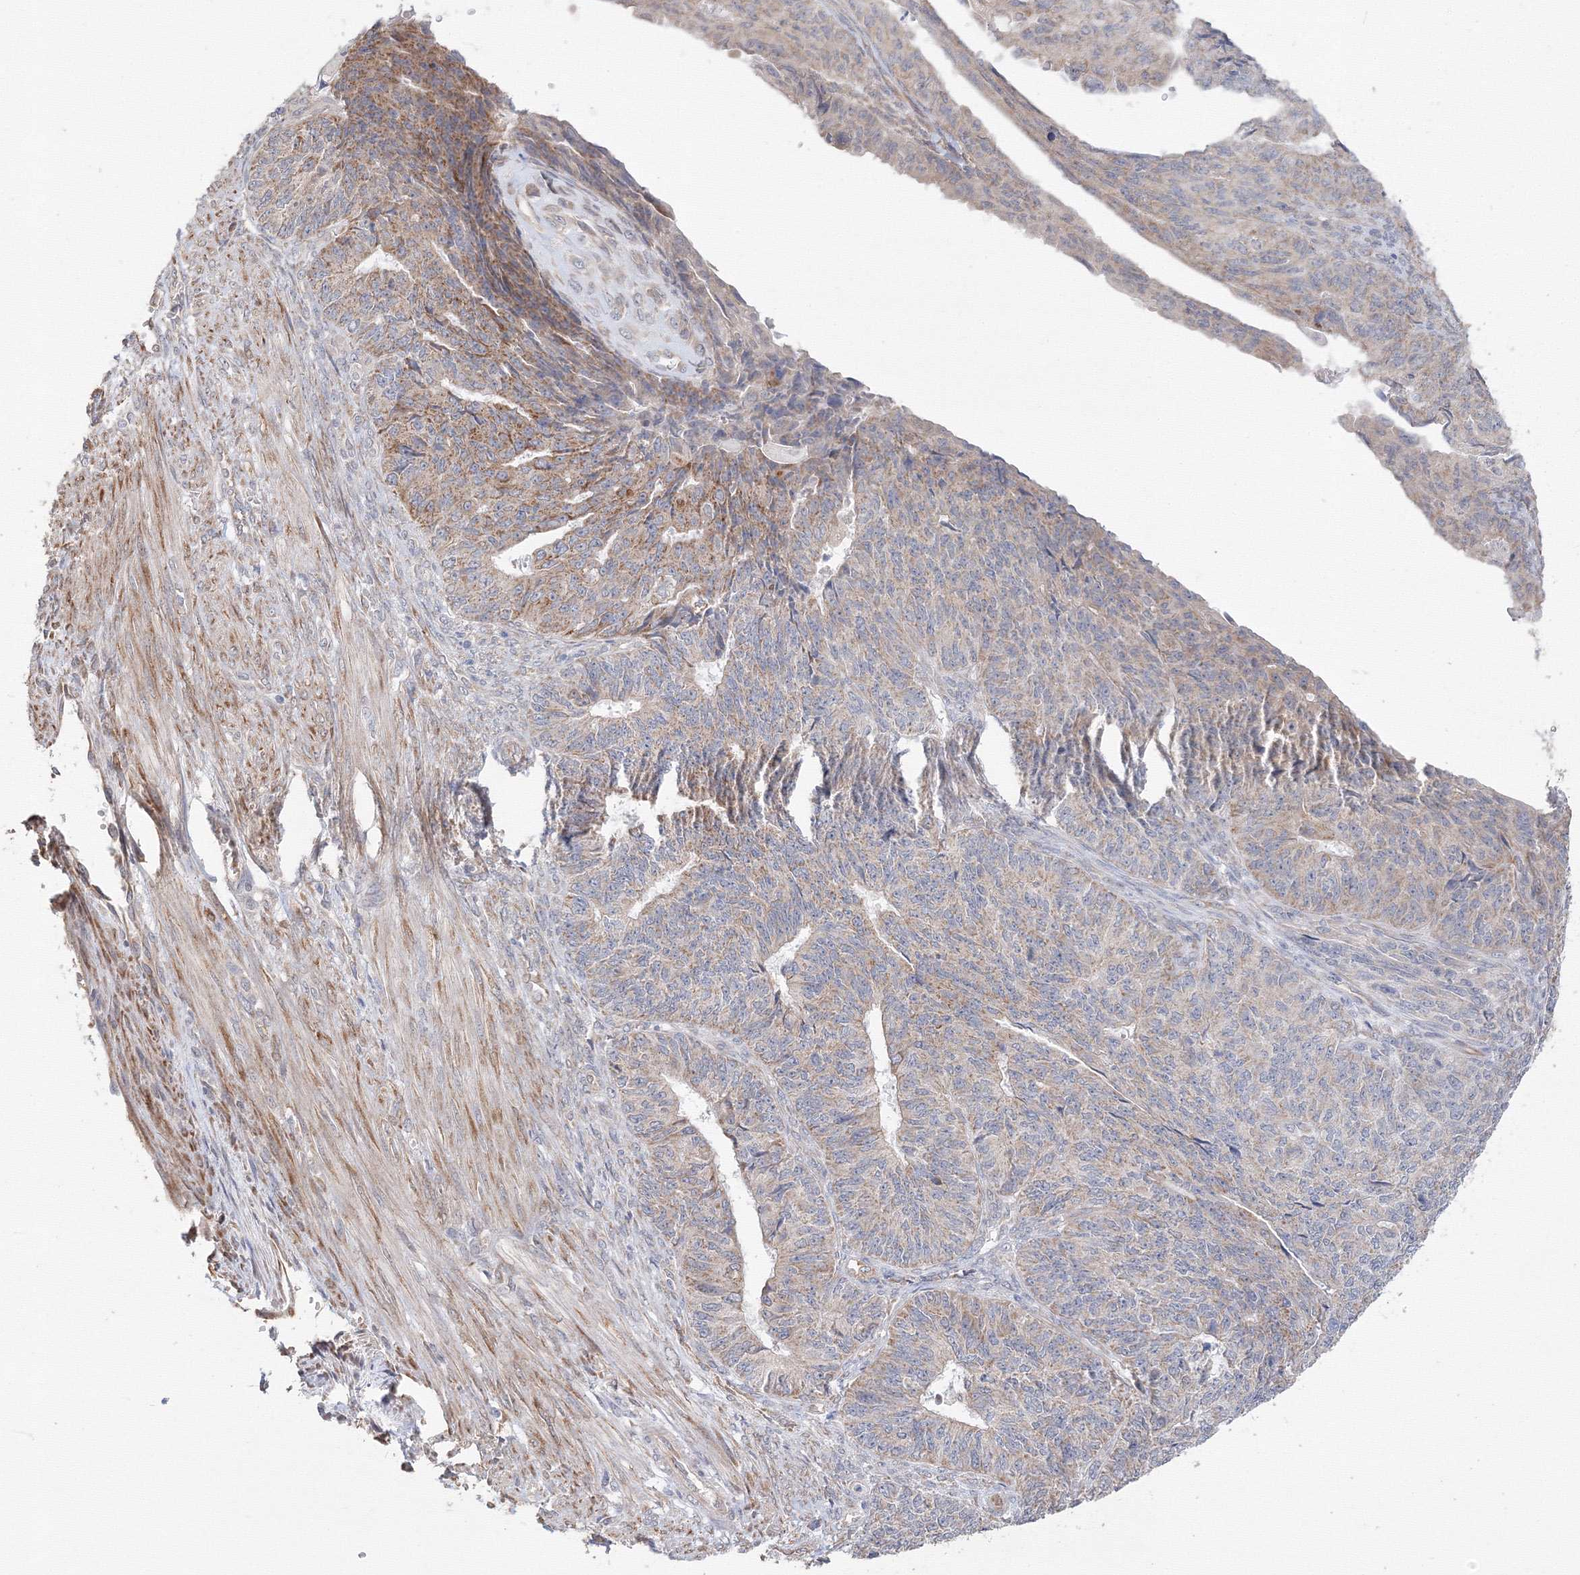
{"staining": {"intensity": "moderate", "quantity": "<25%", "location": "cytoplasmic/membranous"}, "tissue": "endometrial cancer", "cell_type": "Tumor cells", "image_type": "cancer", "snomed": [{"axis": "morphology", "description": "Adenocarcinoma, NOS"}, {"axis": "topography", "description": "Endometrium"}], "caption": "Moderate cytoplasmic/membranous expression is present in about <25% of tumor cells in adenocarcinoma (endometrial).", "gene": "DHRS12", "patient": {"sex": "female", "age": 32}}